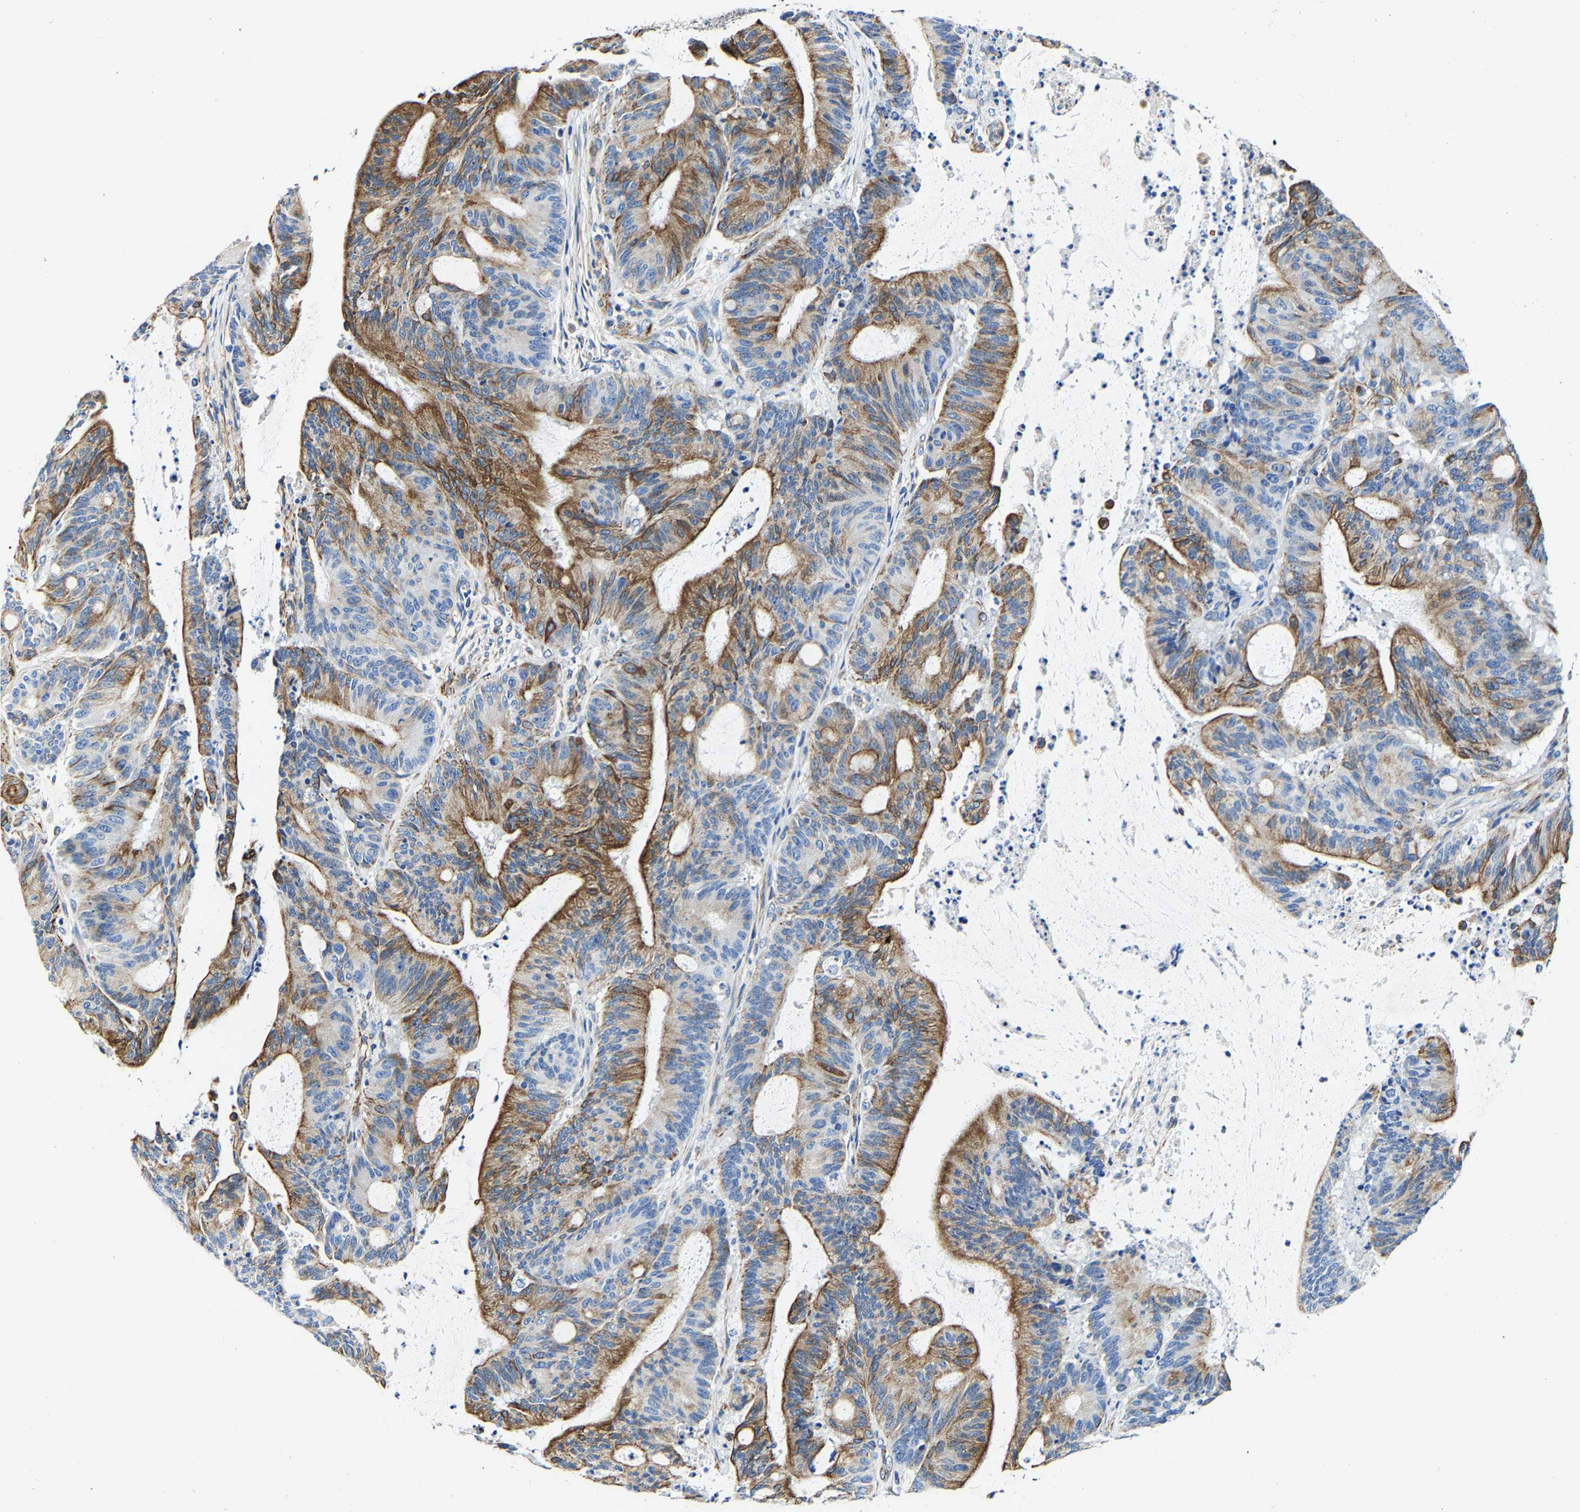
{"staining": {"intensity": "moderate", "quantity": ">75%", "location": "cytoplasmic/membranous"}, "tissue": "liver cancer", "cell_type": "Tumor cells", "image_type": "cancer", "snomed": [{"axis": "morphology", "description": "Cholangiocarcinoma"}, {"axis": "topography", "description": "Liver"}], "caption": "Immunohistochemical staining of human liver cholangiocarcinoma displays moderate cytoplasmic/membranous protein expression in approximately >75% of tumor cells. The staining was performed using DAB (3,3'-diaminobenzidine) to visualize the protein expression in brown, while the nuclei were stained in blue with hematoxylin (Magnification: 20x).", "gene": "MMEL1", "patient": {"sex": "female", "age": 73}}